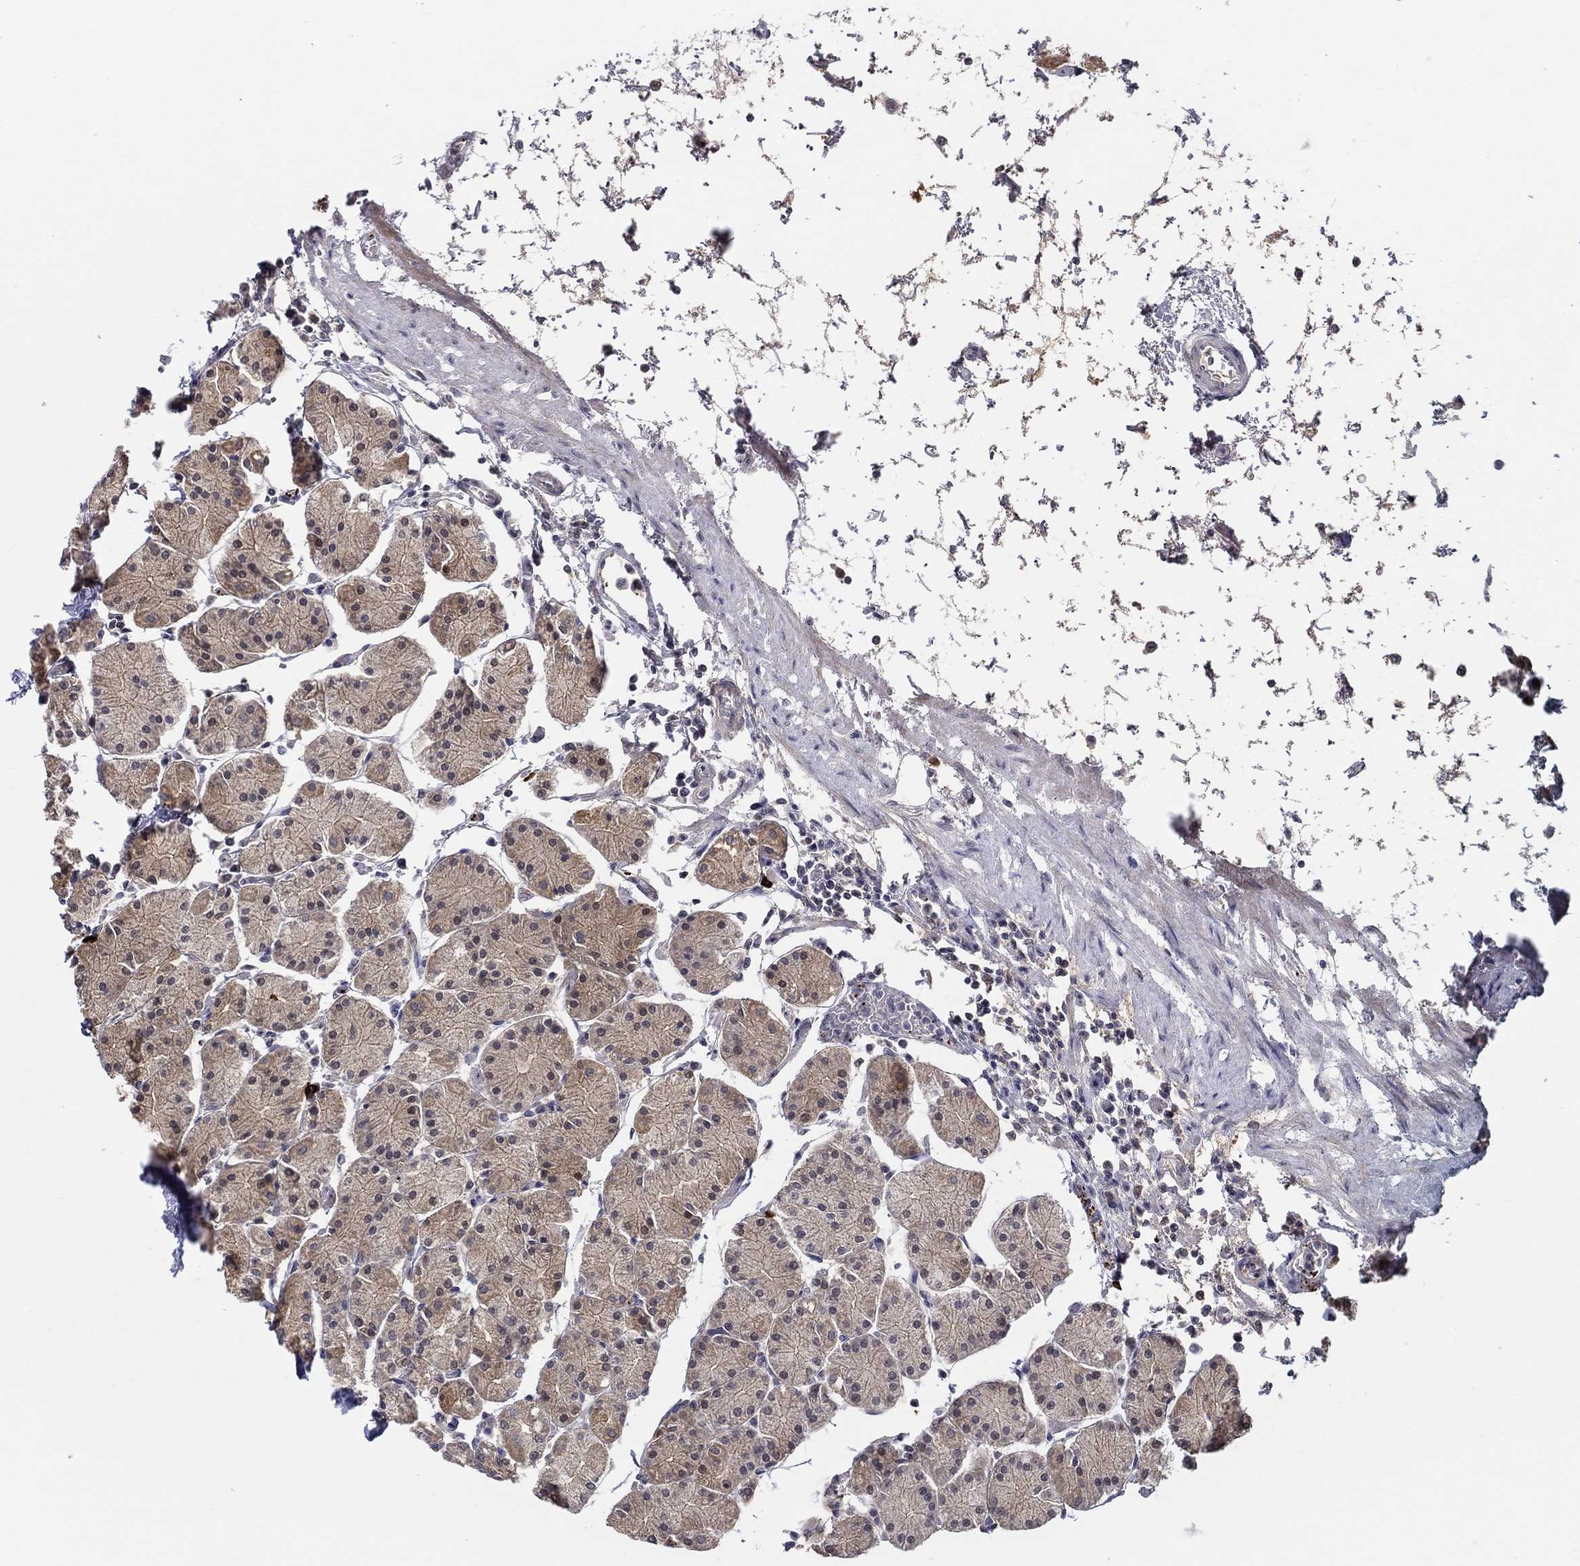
{"staining": {"intensity": "strong", "quantity": "<25%", "location": "cytoplasmic/membranous"}, "tissue": "stomach", "cell_type": "Glandular cells", "image_type": "normal", "snomed": [{"axis": "morphology", "description": "Normal tissue, NOS"}, {"axis": "topography", "description": "Stomach"}], "caption": "Brown immunohistochemical staining in normal stomach shows strong cytoplasmic/membranous expression in approximately <25% of glandular cells. Nuclei are stained in blue.", "gene": "ALOX12", "patient": {"sex": "male", "age": 54}}